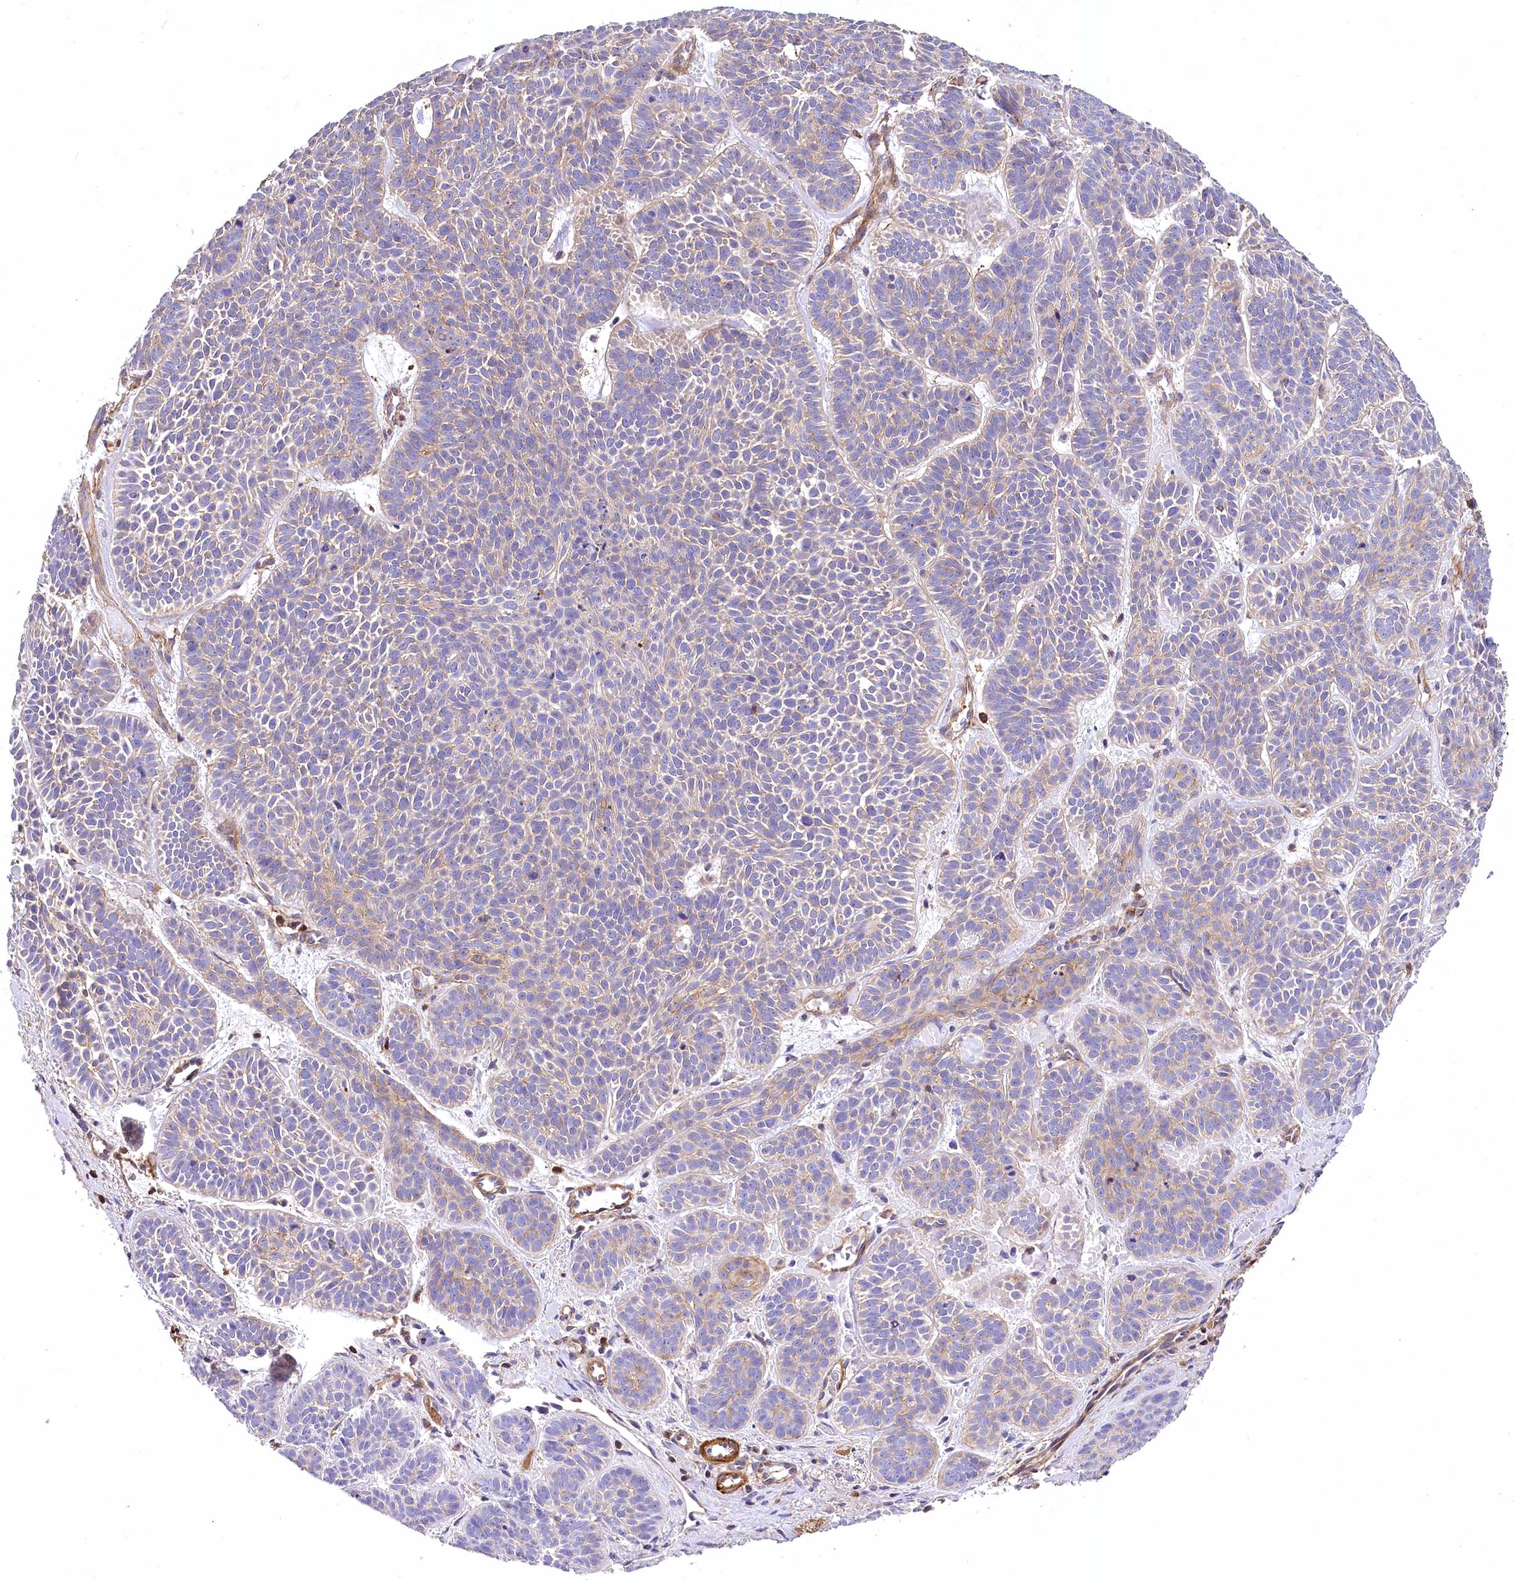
{"staining": {"intensity": "negative", "quantity": "none", "location": "none"}, "tissue": "skin cancer", "cell_type": "Tumor cells", "image_type": "cancer", "snomed": [{"axis": "morphology", "description": "Basal cell carcinoma"}, {"axis": "topography", "description": "Skin"}], "caption": "The micrograph reveals no significant positivity in tumor cells of skin cancer (basal cell carcinoma).", "gene": "DPP3", "patient": {"sex": "male", "age": 85}}